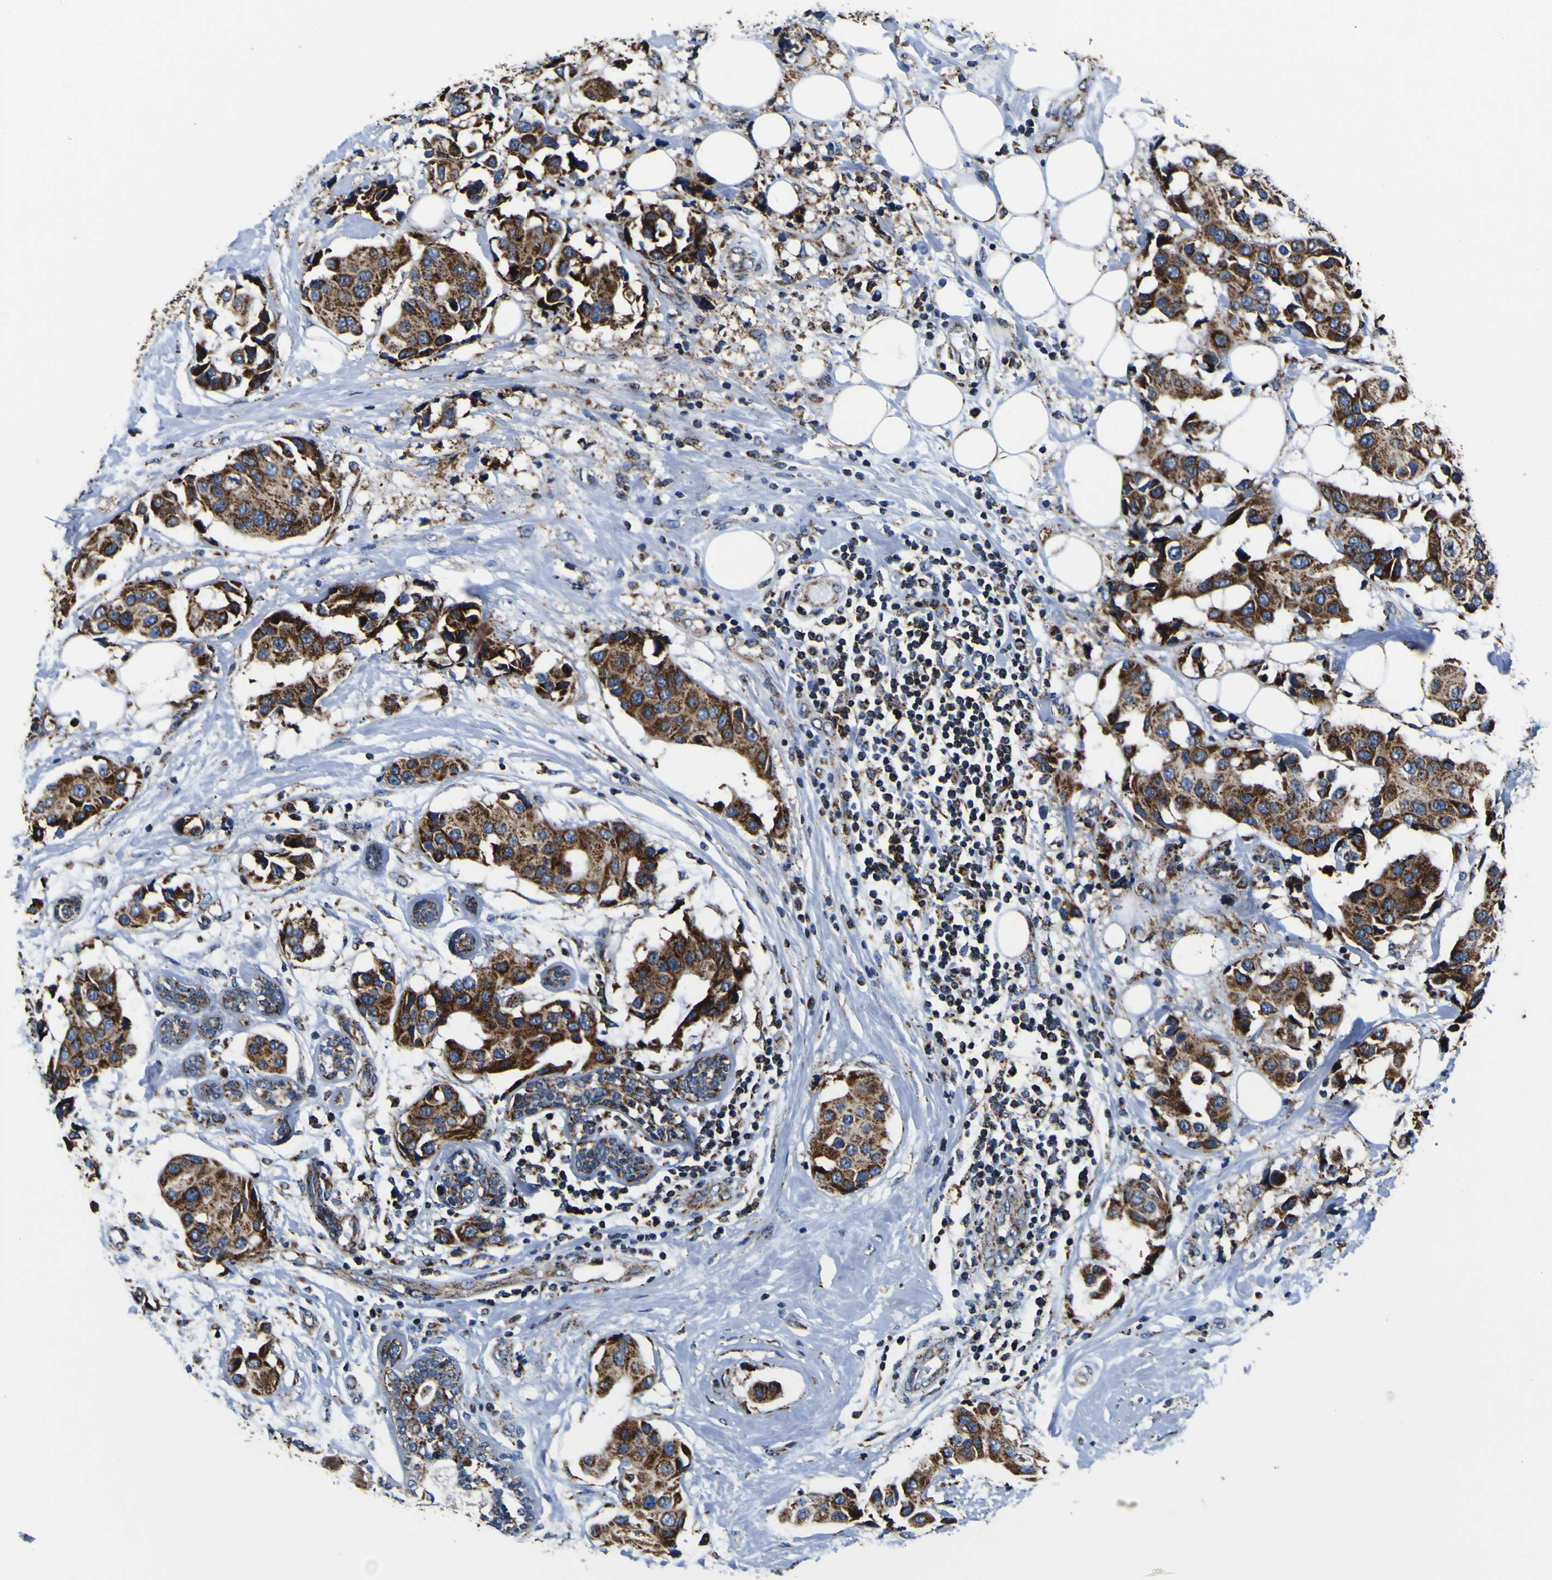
{"staining": {"intensity": "strong", "quantity": ">75%", "location": "cytoplasmic/membranous"}, "tissue": "breast cancer", "cell_type": "Tumor cells", "image_type": "cancer", "snomed": [{"axis": "morphology", "description": "Normal tissue, NOS"}, {"axis": "morphology", "description": "Duct carcinoma"}, {"axis": "topography", "description": "Breast"}], "caption": "Breast infiltrating ductal carcinoma tissue displays strong cytoplasmic/membranous staining in approximately >75% of tumor cells, visualized by immunohistochemistry.", "gene": "PTRH2", "patient": {"sex": "female", "age": 39}}